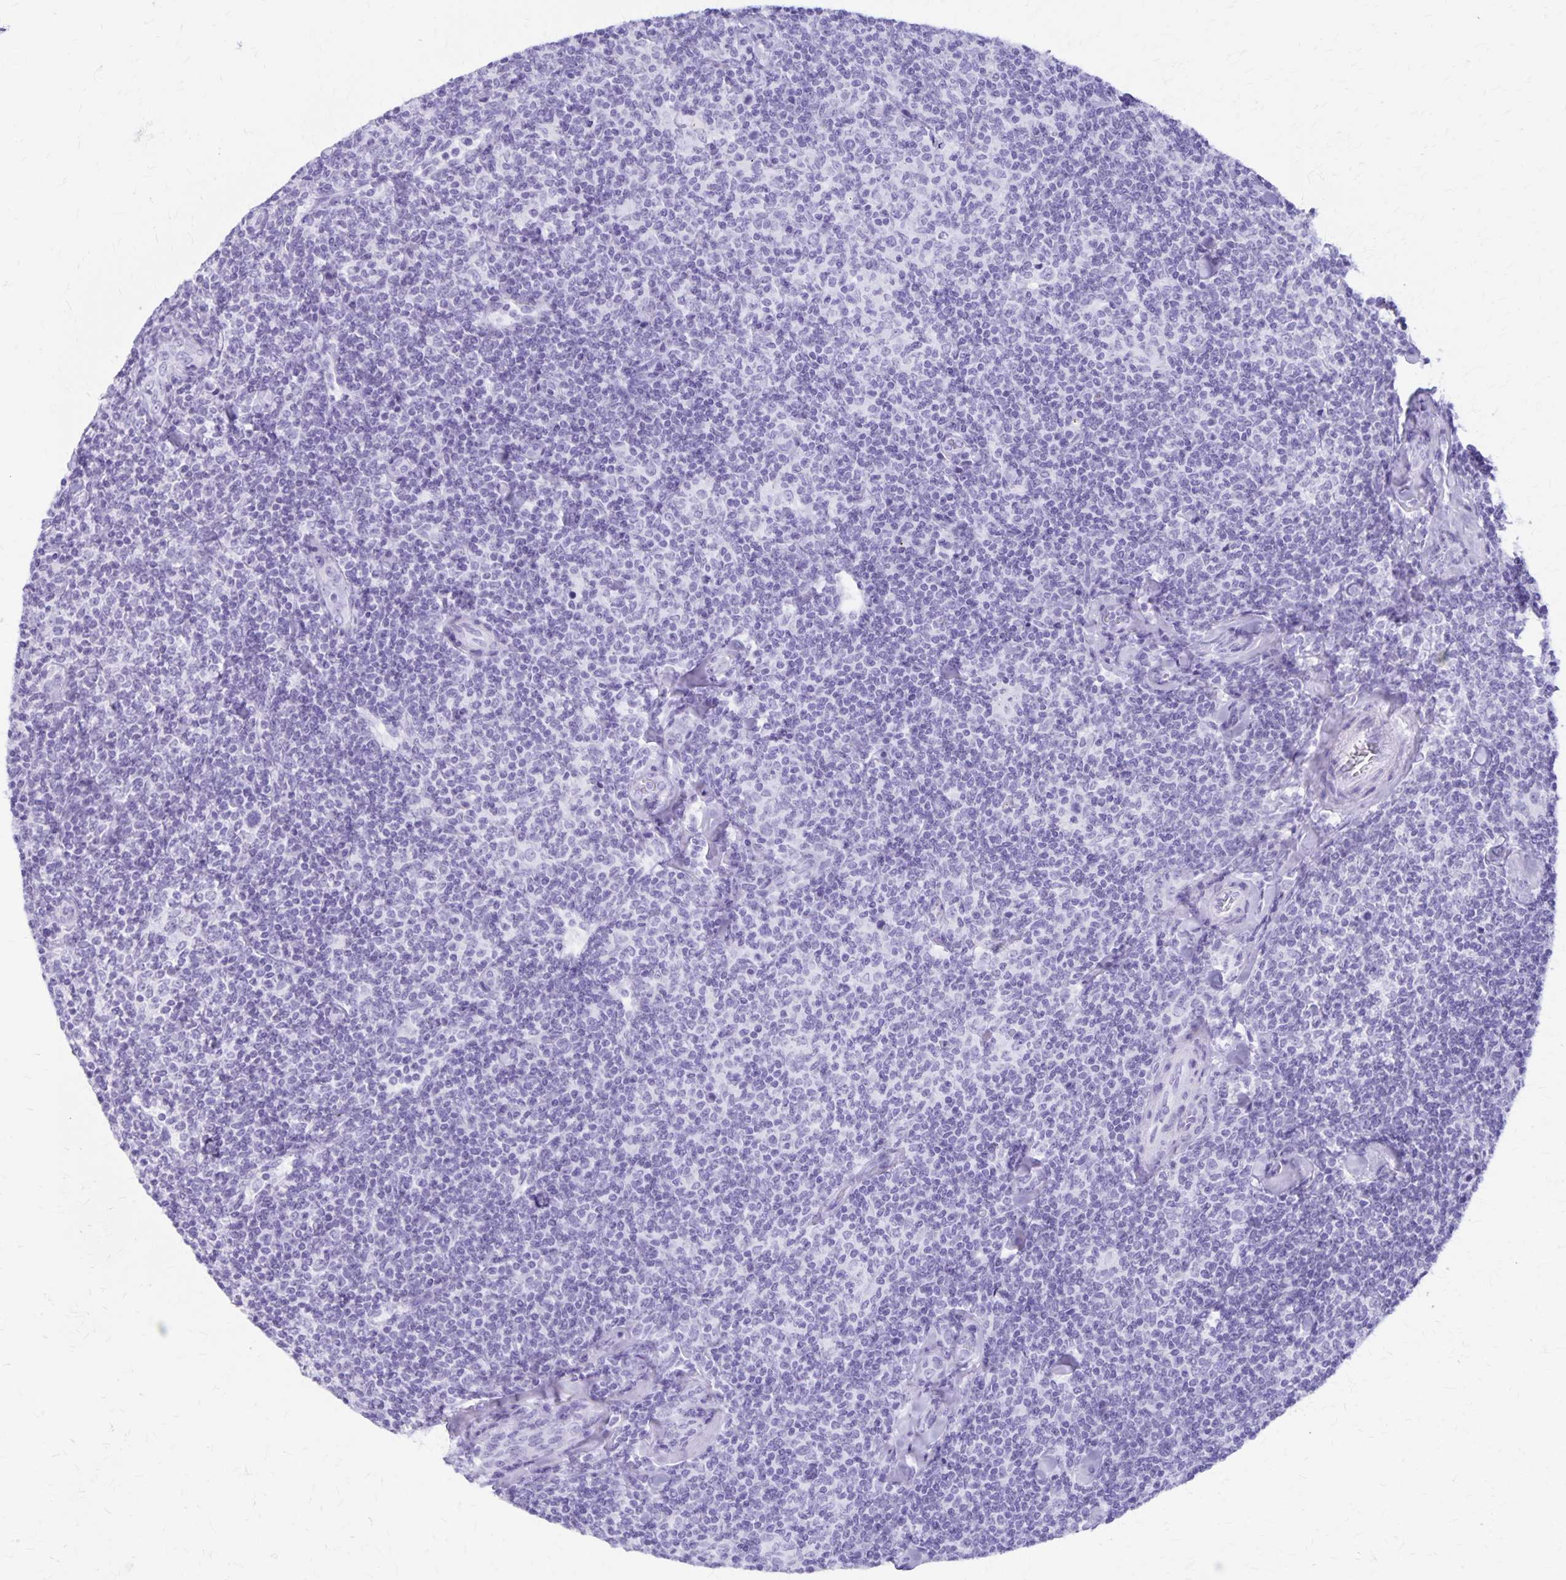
{"staining": {"intensity": "negative", "quantity": "none", "location": "none"}, "tissue": "lymphoma", "cell_type": "Tumor cells", "image_type": "cancer", "snomed": [{"axis": "morphology", "description": "Malignant lymphoma, non-Hodgkin's type, Low grade"}, {"axis": "topography", "description": "Lymph node"}], "caption": "Protein analysis of lymphoma shows no significant expression in tumor cells.", "gene": "DEFA5", "patient": {"sex": "female", "age": 56}}